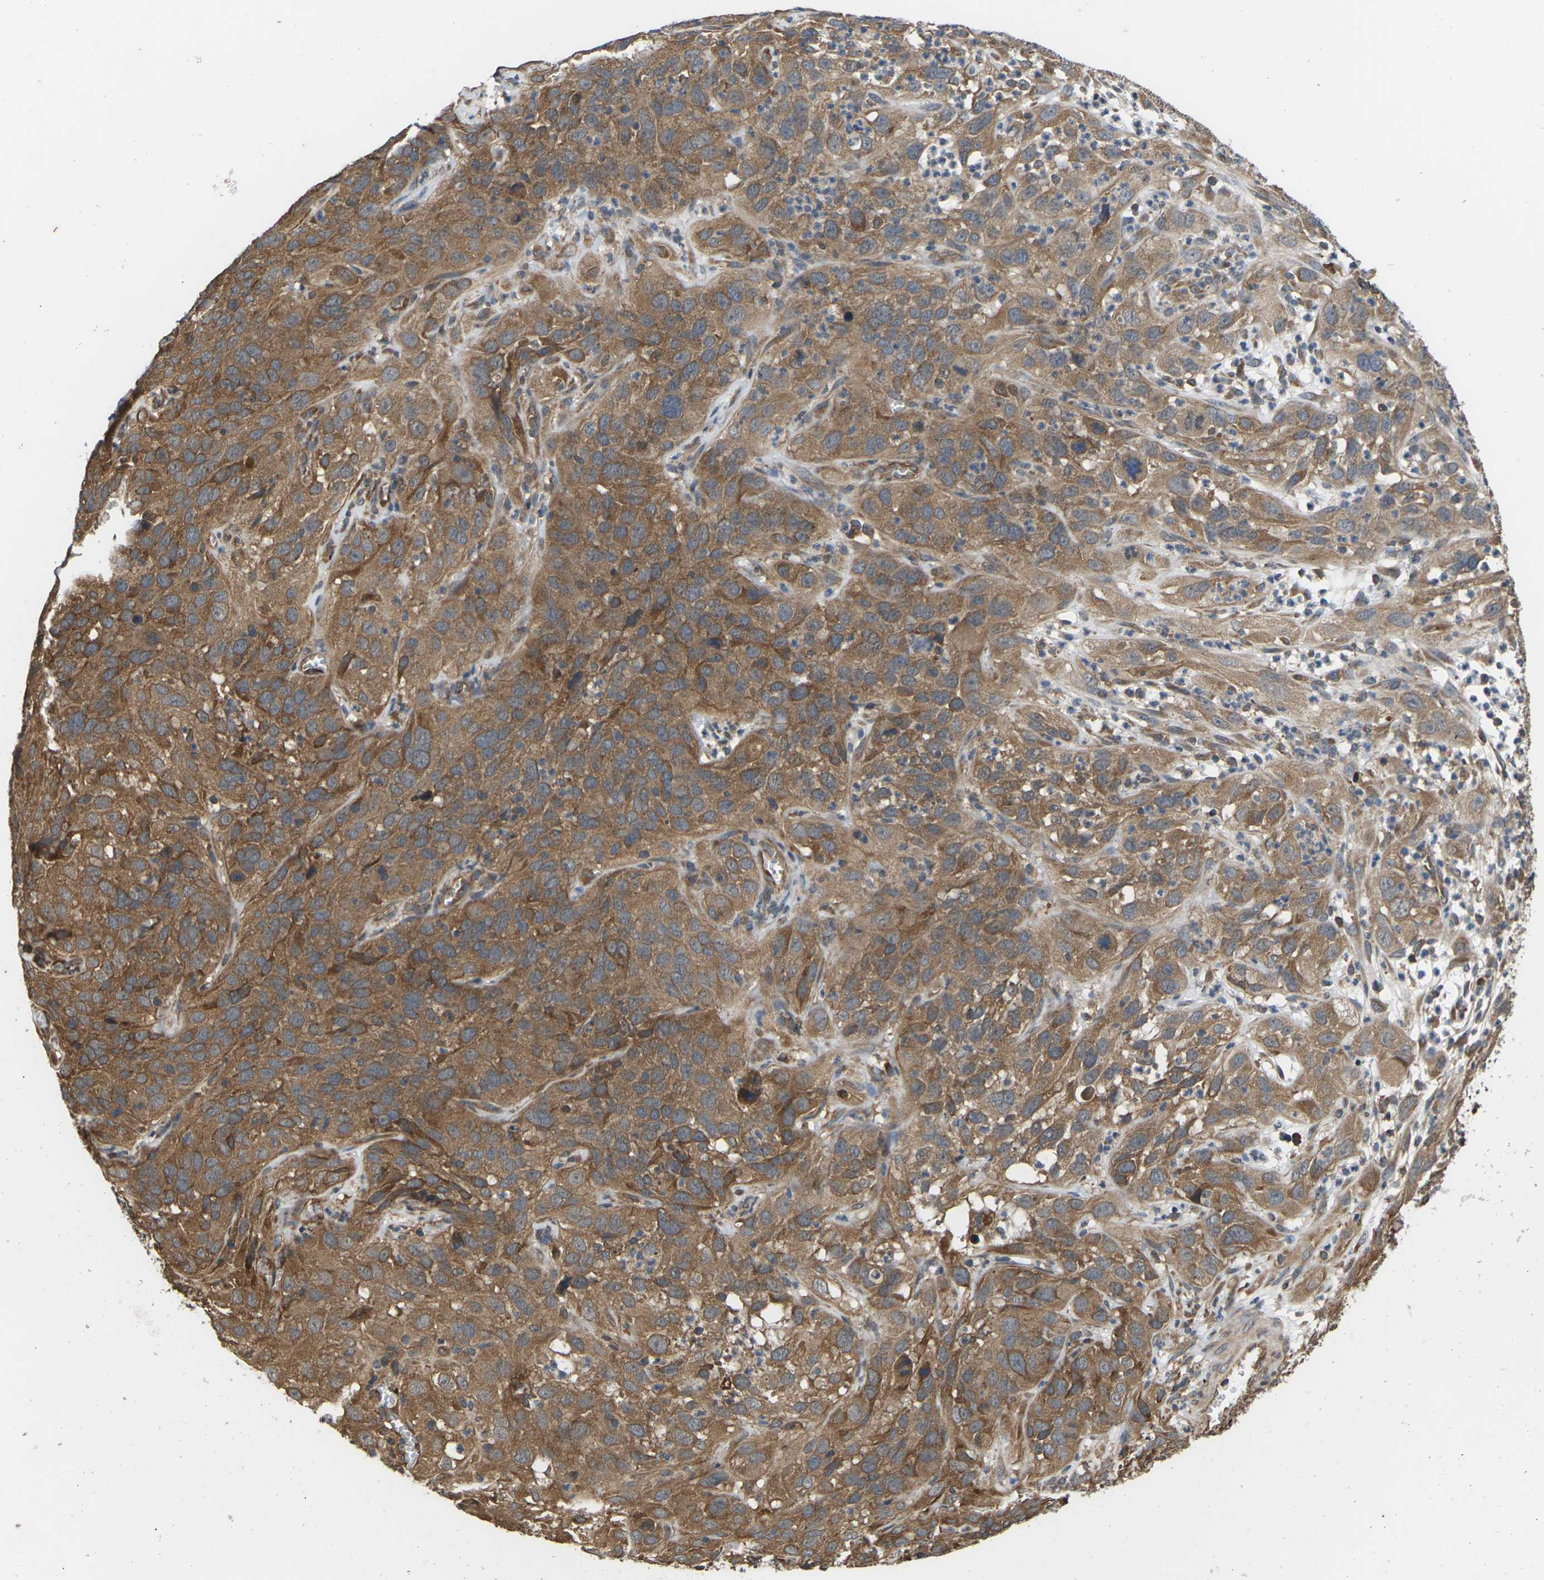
{"staining": {"intensity": "moderate", "quantity": ">75%", "location": "cytoplasmic/membranous"}, "tissue": "cervical cancer", "cell_type": "Tumor cells", "image_type": "cancer", "snomed": [{"axis": "morphology", "description": "Squamous cell carcinoma, NOS"}, {"axis": "topography", "description": "Cervix"}], "caption": "IHC (DAB (3,3'-diaminobenzidine)) staining of cervical cancer (squamous cell carcinoma) shows moderate cytoplasmic/membranous protein staining in approximately >75% of tumor cells.", "gene": "NRAS", "patient": {"sex": "female", "age": 32}}